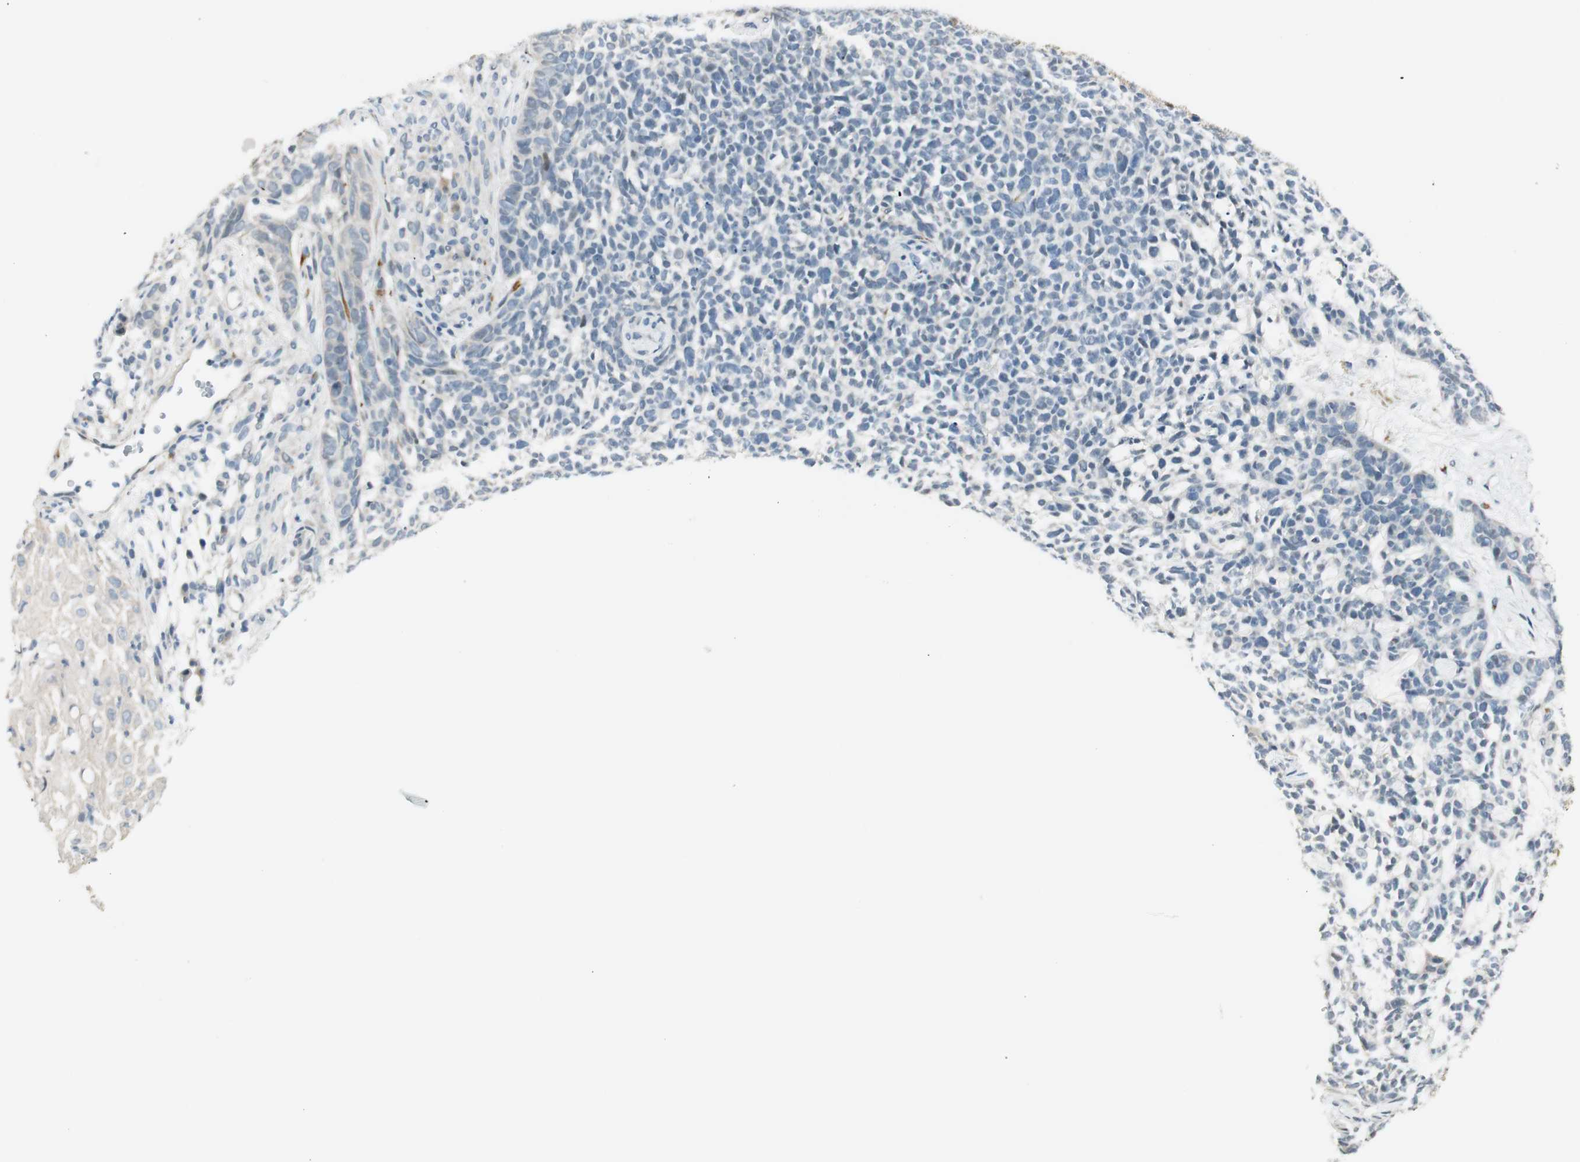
{"staining": {"intensity": "negative", "quantity": "none", "location": "none"}, "tissue": "skin cancer", "cell_type": "Tumor cells", "image_type": "cancer", "snomed": [{"axis": "morphology", "description": "Basal cell carcinoma"}, {"axis": "topography", "description": "Skin"}], "caption": "Immunohistochemistry image of neoplastic tissue: human skin cancer (basal cell carcinoma) stained with DAB reveals no significant protein staining in tumor cells.", "gene": "B4GALNT1", "patient": {"sex": "female", "age": 84}}